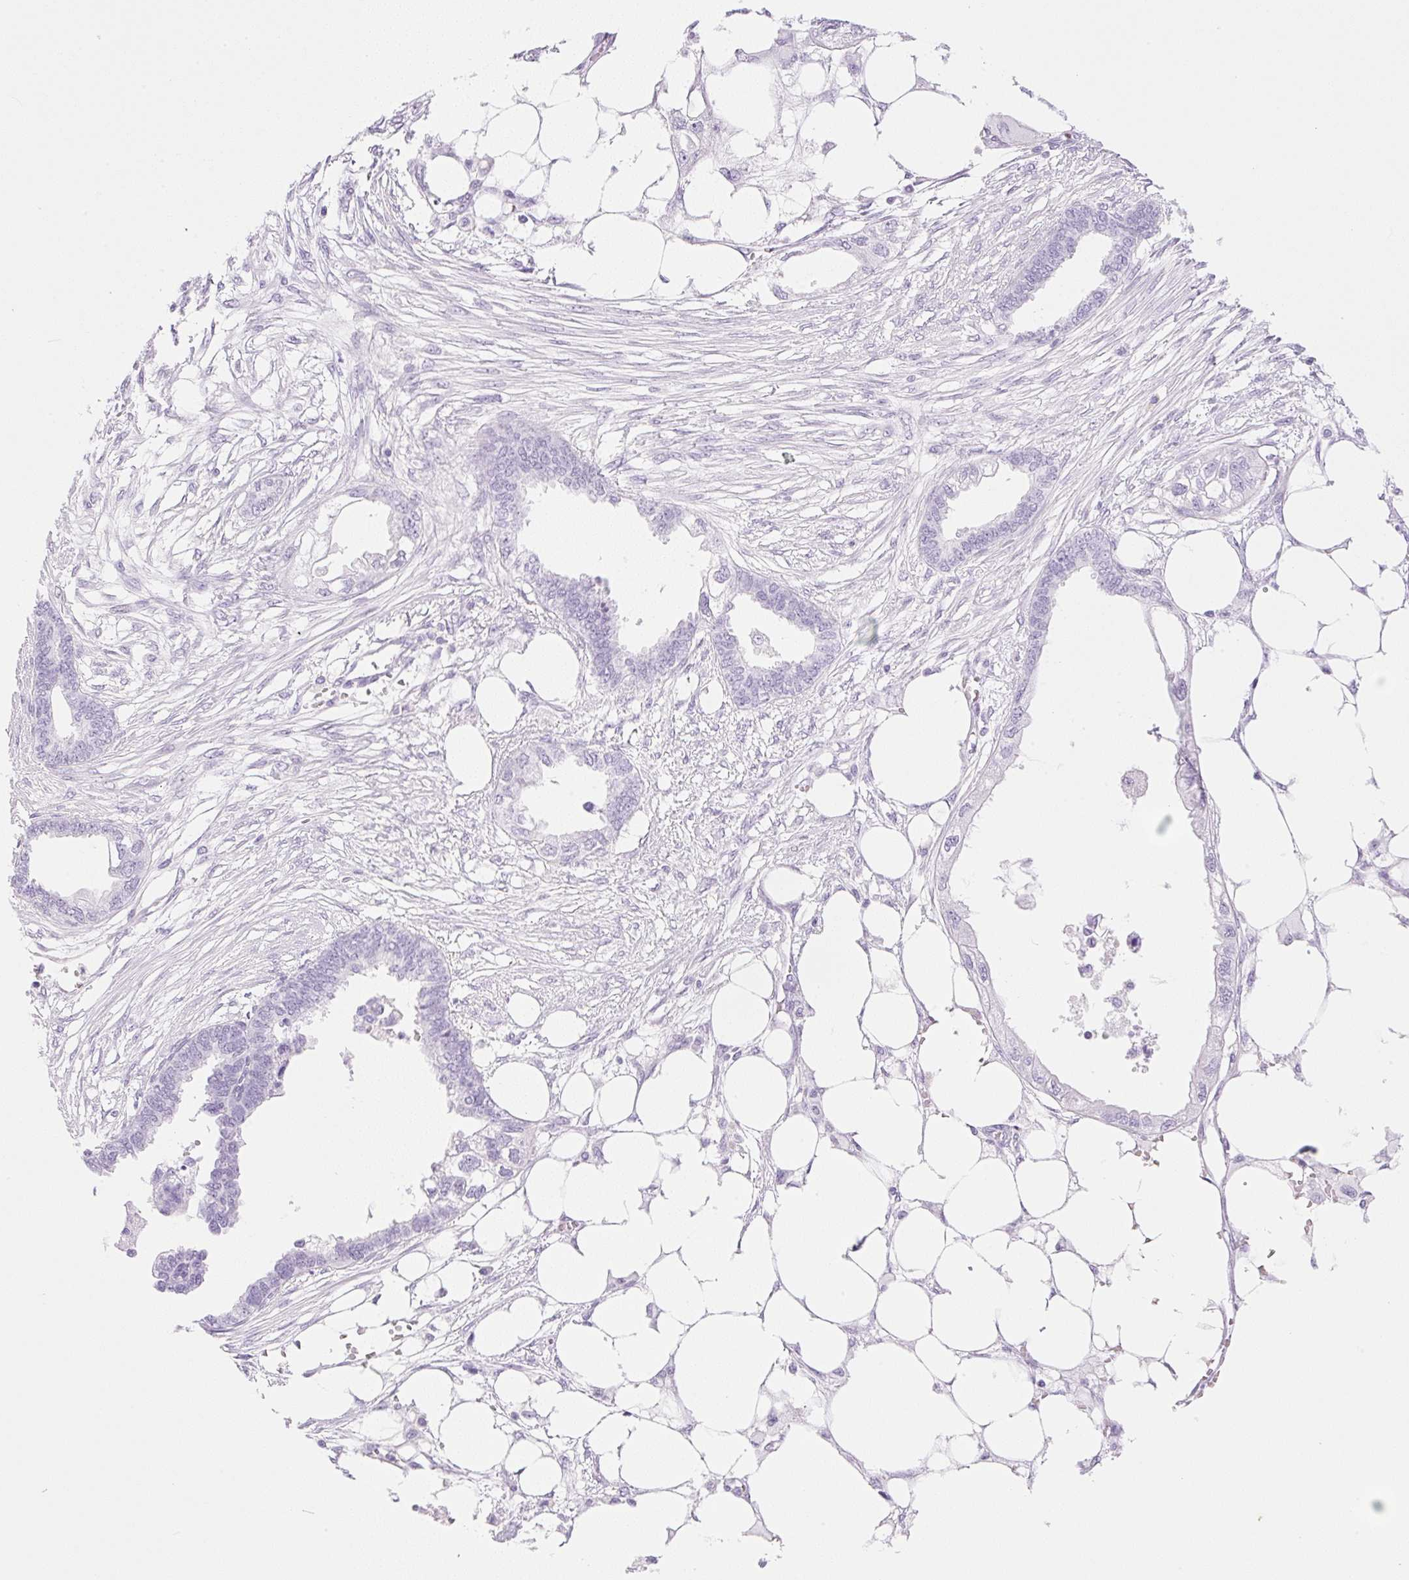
{"staining": {"intensity": "negative", "quantity": "none", "location": "none"}, "tissue": "endometrial cancer", "cell_type": "Tumor cells", "image_type": "cancer", "snomed": [{"axis": "morphology", "description": "Adenocarcinoma, NOS"}, {"axis": "morphology", "description": "Adenocarcinoma, metastatic, NOS"}, {"axis": "topography", "description": "Adipose tissue"}, {"axis": "topography", "description": "Endometrium"}], "caption": "Adenocarcinoma (endometrial) stained for a protein using immunohistochemistry (IHC) demonstrates no expression tumor cells.", "gene": "SPRR4", "patient": {"sex": "female", "age": 67}}